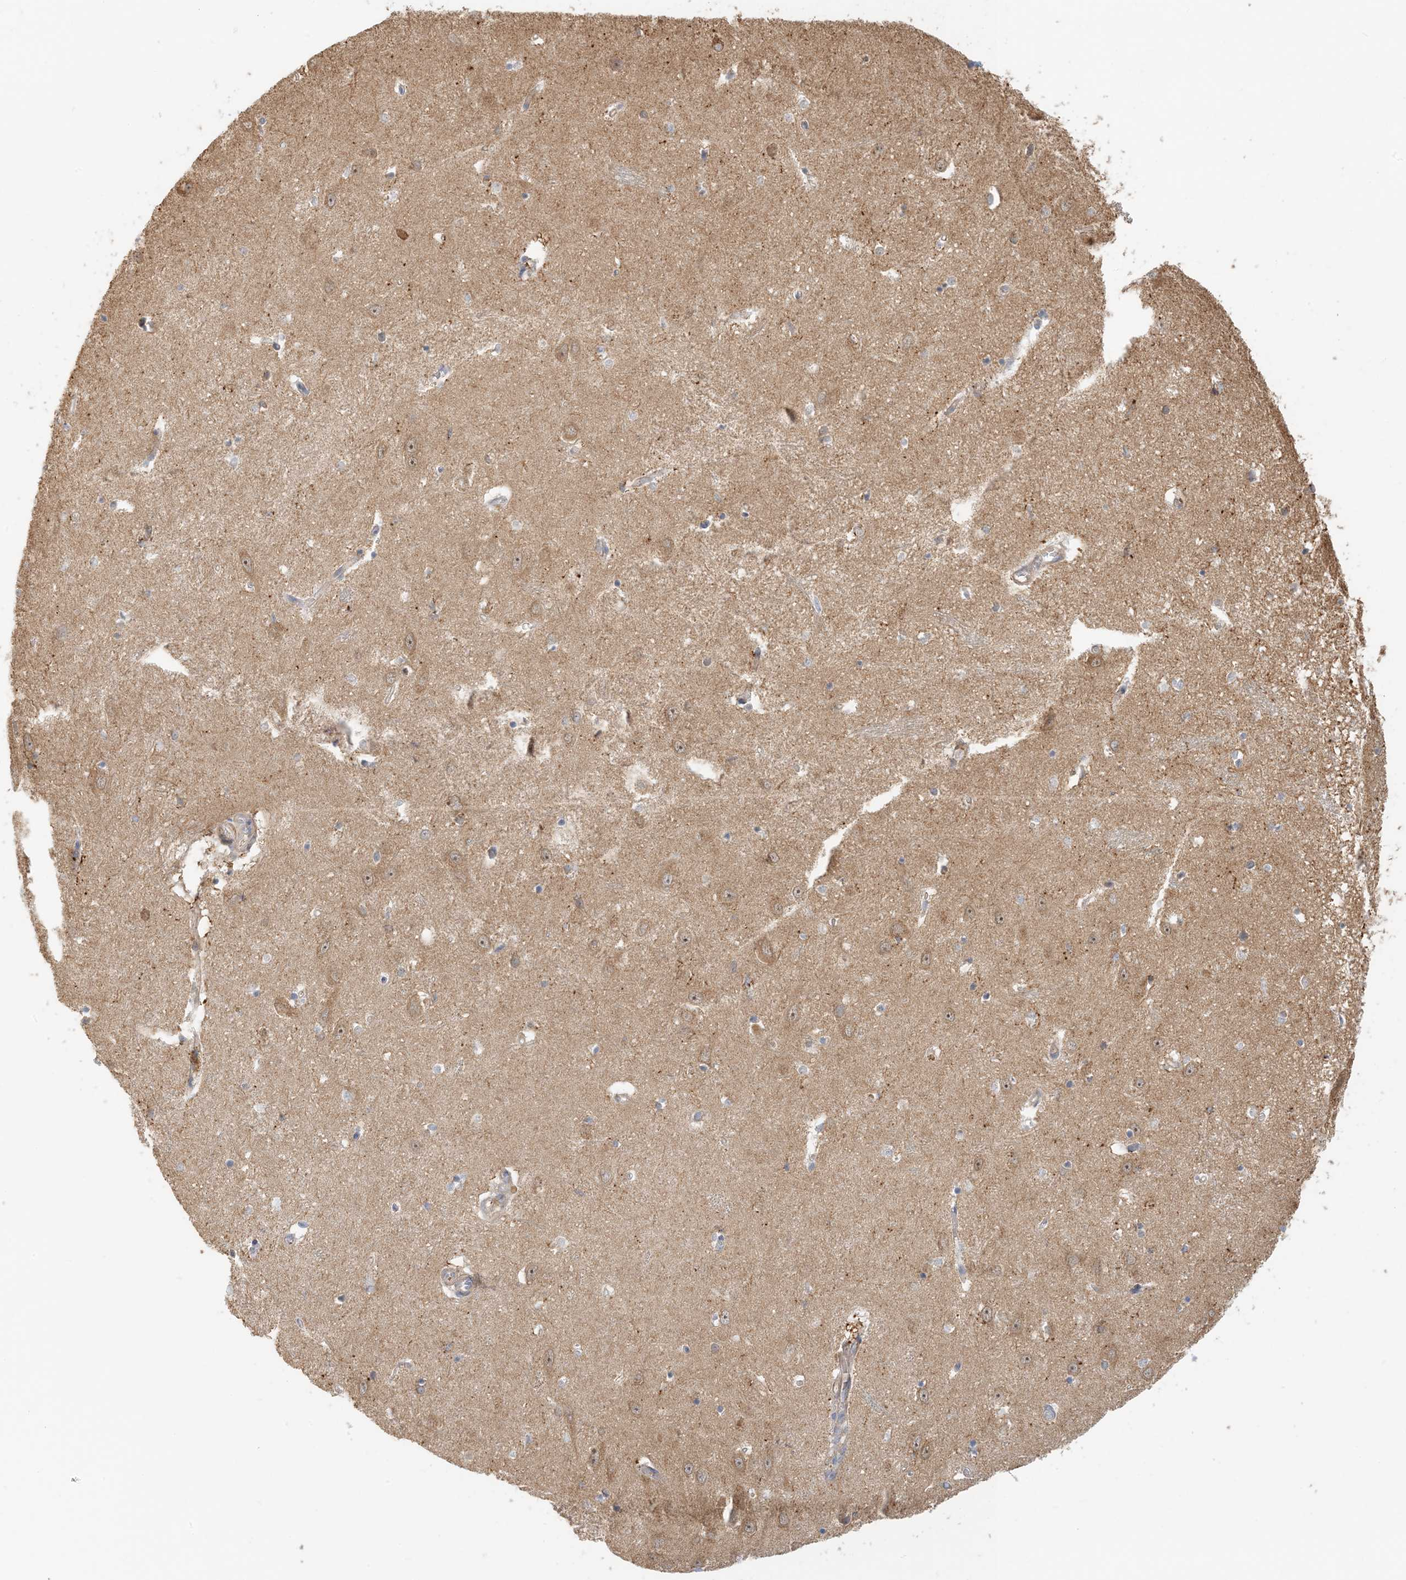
{"staining": {"intensity": "negative", "quantity": "none", "location": "none"}, "tissue": "hippocampus", "cell_type": "Glial cells", "image_type": "normal", "snomed": [{"axis": "morphology", "description": "Normal tissue, NOS"}, {"axis": "topography", "description": "Hippocampus"}], "caption": "The histopathology image shows no staining of glial cells in normal hippocampus. The staining was performed using DAB to visualize the protein expression in brown, while the nuclei were stained in blue with hematoxylin (Magnification: 20x).", "gene": "COLEC11", "patient": {"sex": "female", "age": 64}}